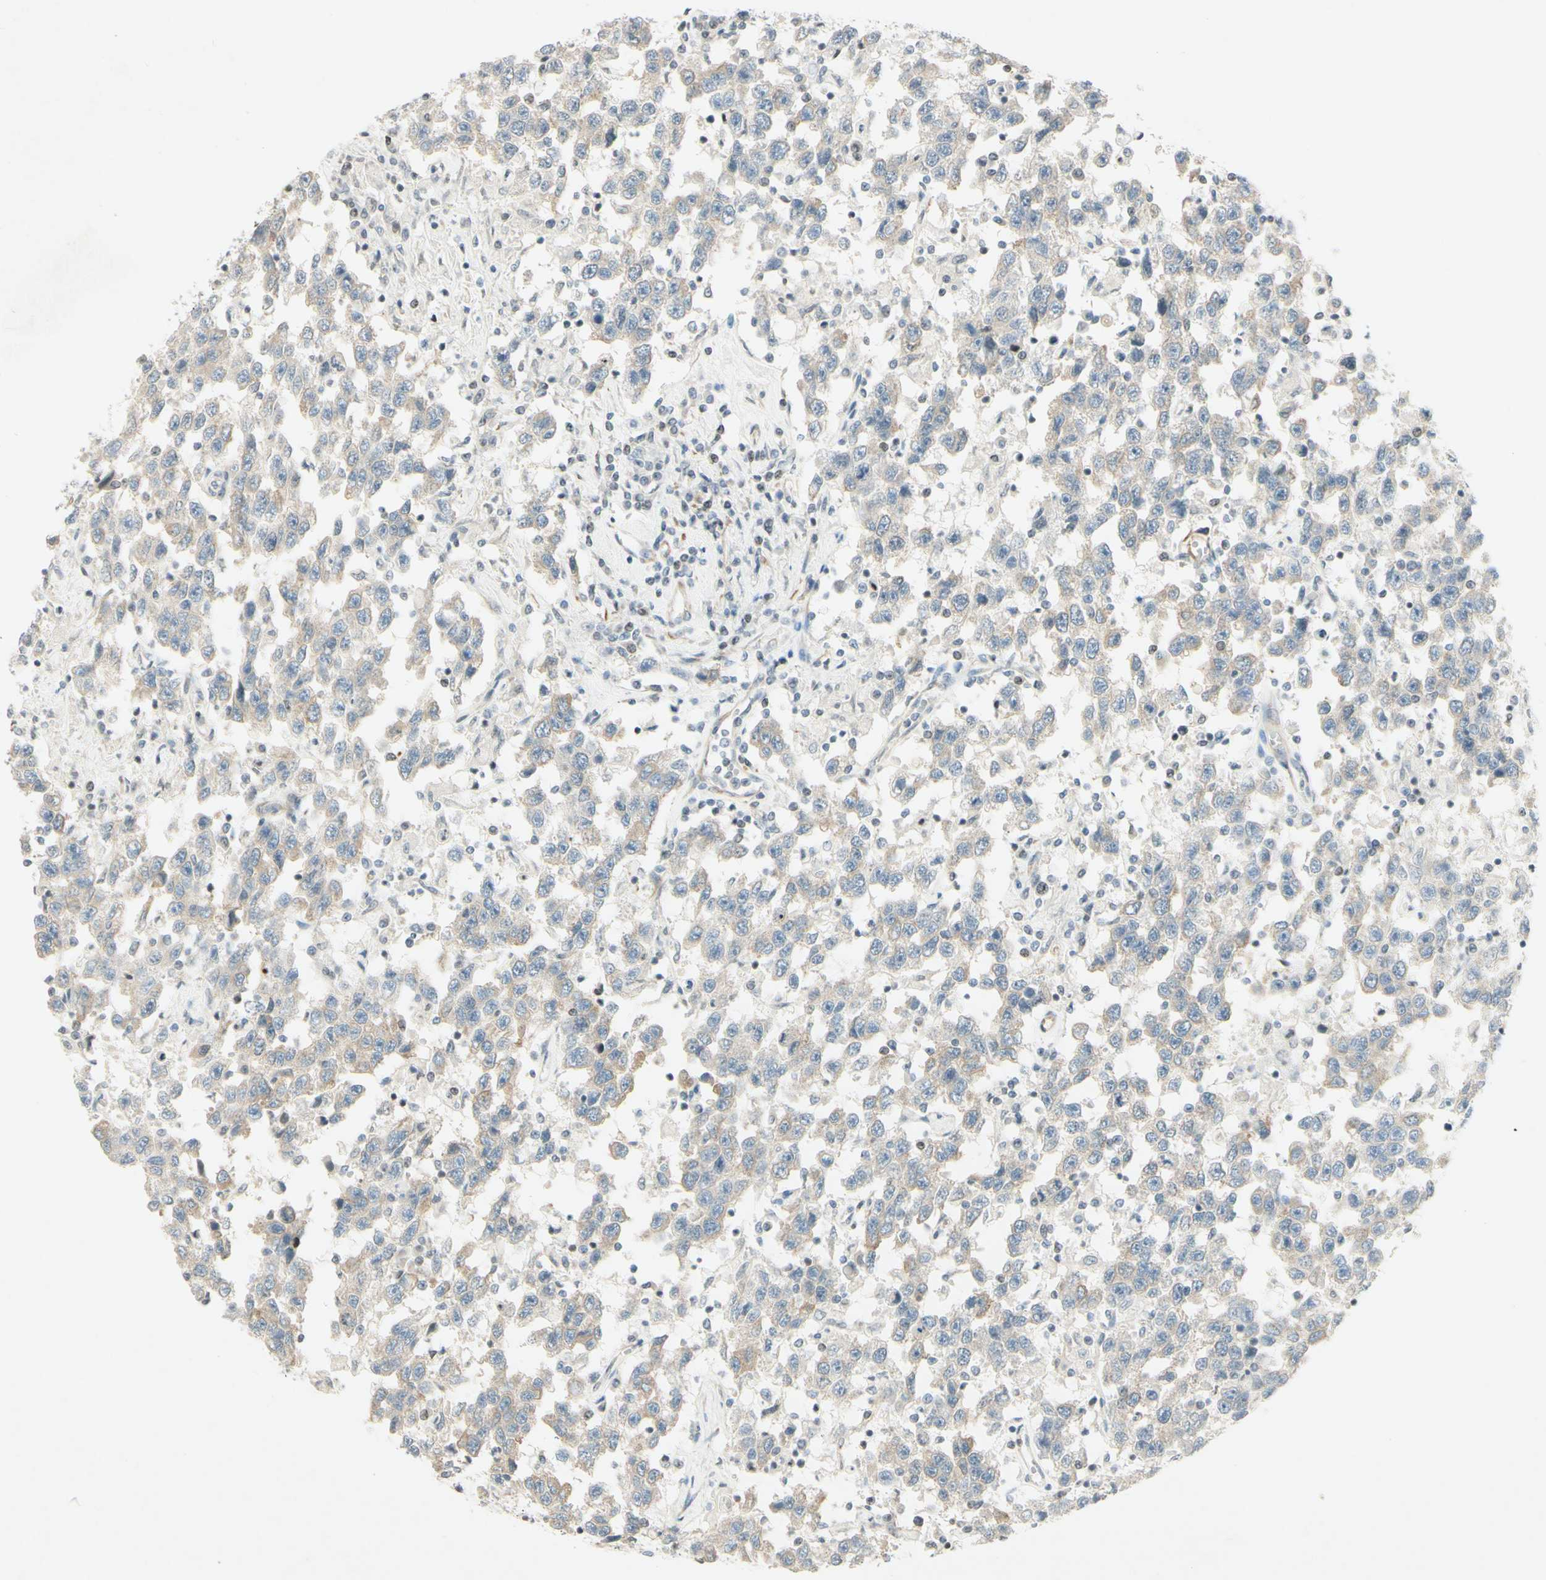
{"staining": {"intensity": "weak", "quantity": "25%-75%", "location": "cytoplasmic/membranous"}, "tissue": "testis cancer", "cell_type": "Tumor cells", "image_type": "cancer", "snomed": [{"axis": "morphology", "description": "Seminoma, NOS"}, {"axis": "topography", "description": "Testis"}], "caption": "Immunohistochemistry micrograph of human testis cancer stained for a protein (brown), which shows low levels of weak cytoplasmic/membranous positivity in about 25%-75% of tumor cells.", "gene": "MAP1B", "patient": {"sex": "male", "age": 41}}